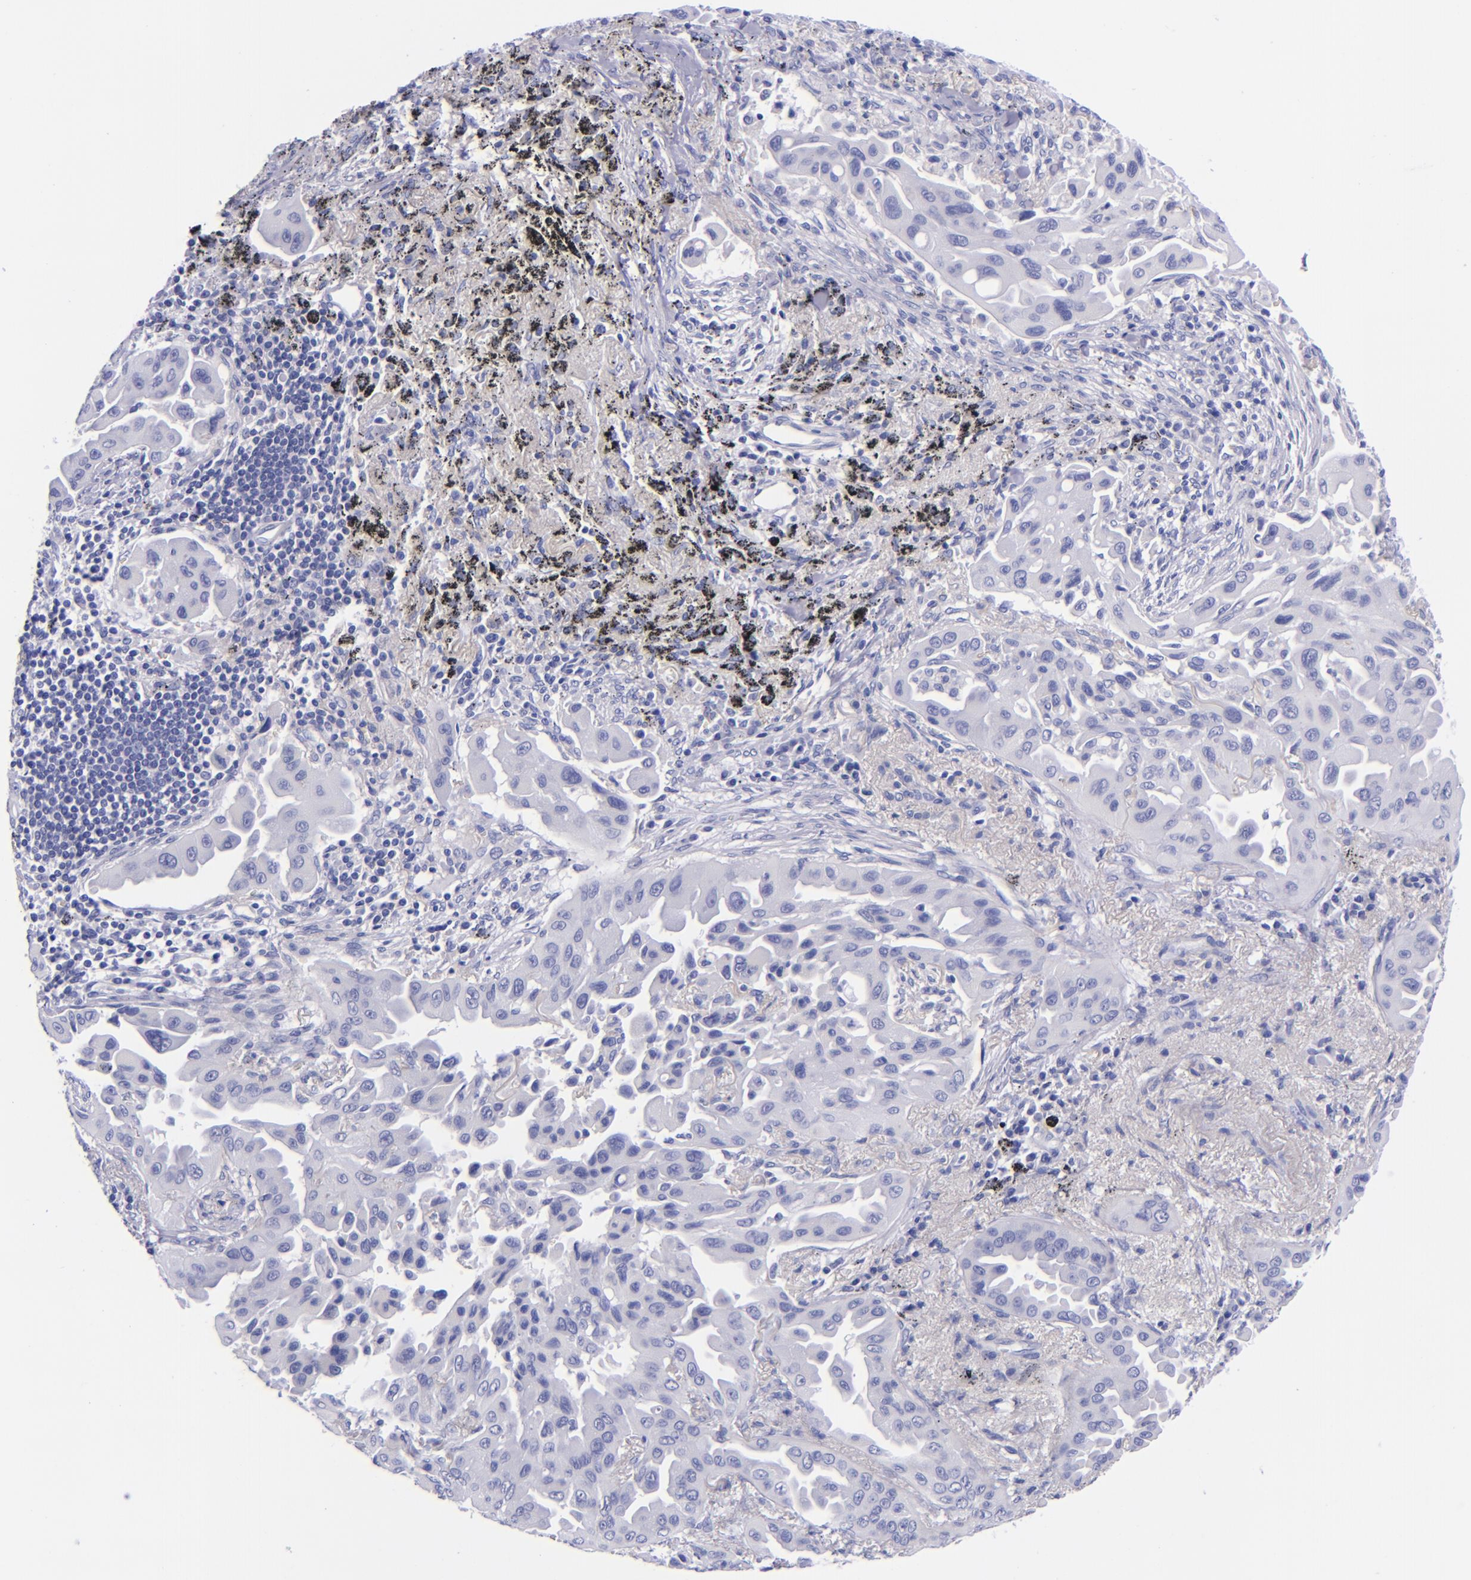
{"staining": {"intensity": "negative", "quantity": "none", "location": "none"}, "tissue": "lung cancer", "cell_type": "Tumor cells", "image_type": "cancer", "snomed": [{"axis": "morphology", "description": "Adenocarcinoma, NOS"}, {"axis": "topography", "description": "Lung"}], "caption": "The image exhibits no staining of tumor cells in adenocarcinoma (lung).", "gene": "LAG3", "patient": {"sex": "male", "age": 68}}